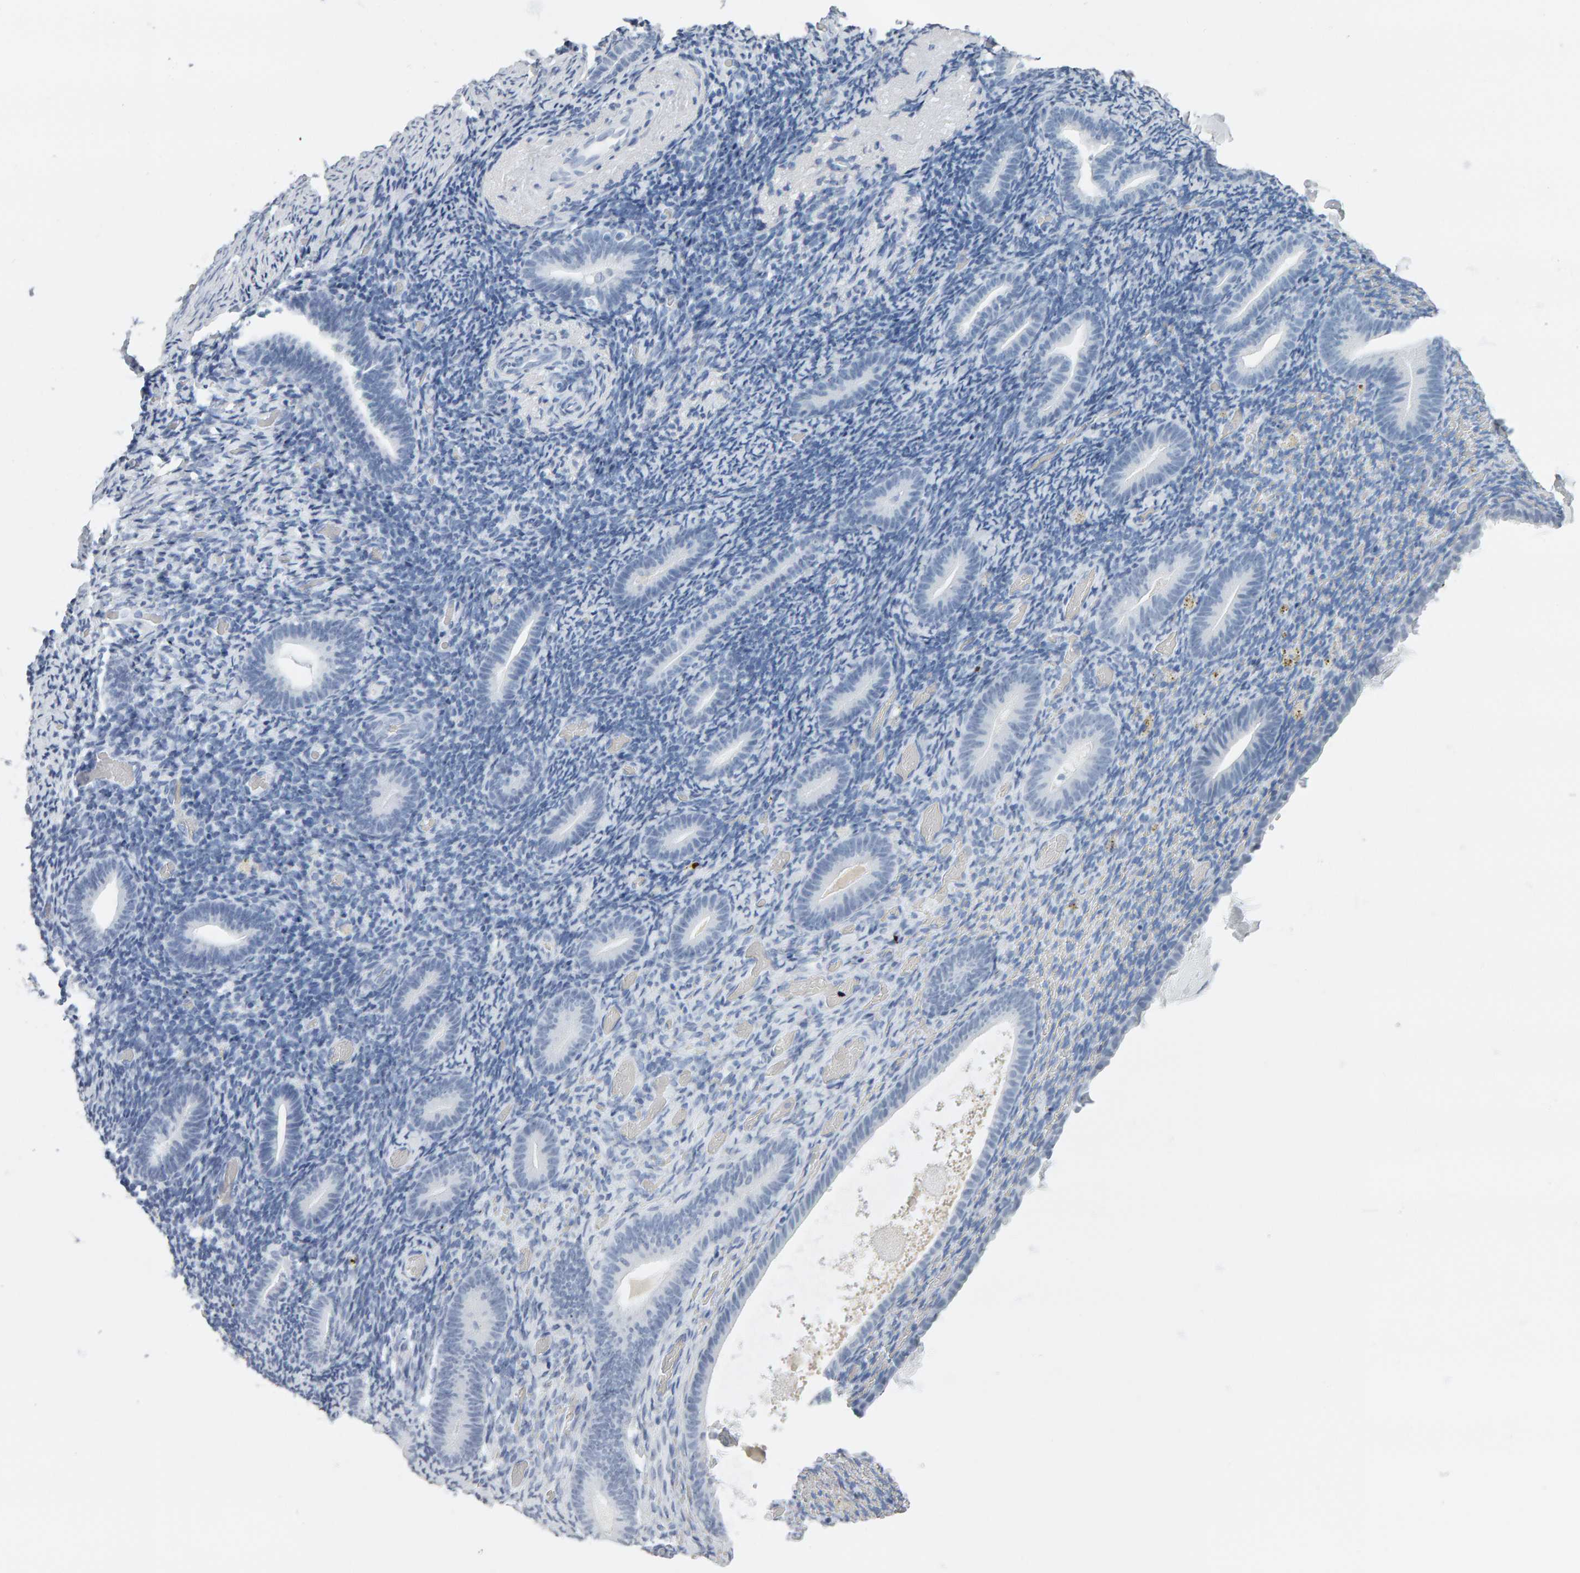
{"staining": {"intensity": "negative", "quantity": "none", "location": "none"}, "tissue": "endometrium", "cell_type": "Cells in endometrial stroma", "image_type": "normal", "snomed": [{"axis": "morphology", "description": "Normal tissue, NOS"}, {"axis": "topography", "description": "Endometrium"}], "caption": "Human endometrium stained for a protein using immunohistochemistry shows no staining in cells in endometrial stroma.", "gene": "SPACA3", "patient": {"sex": "female", "age": 51}}